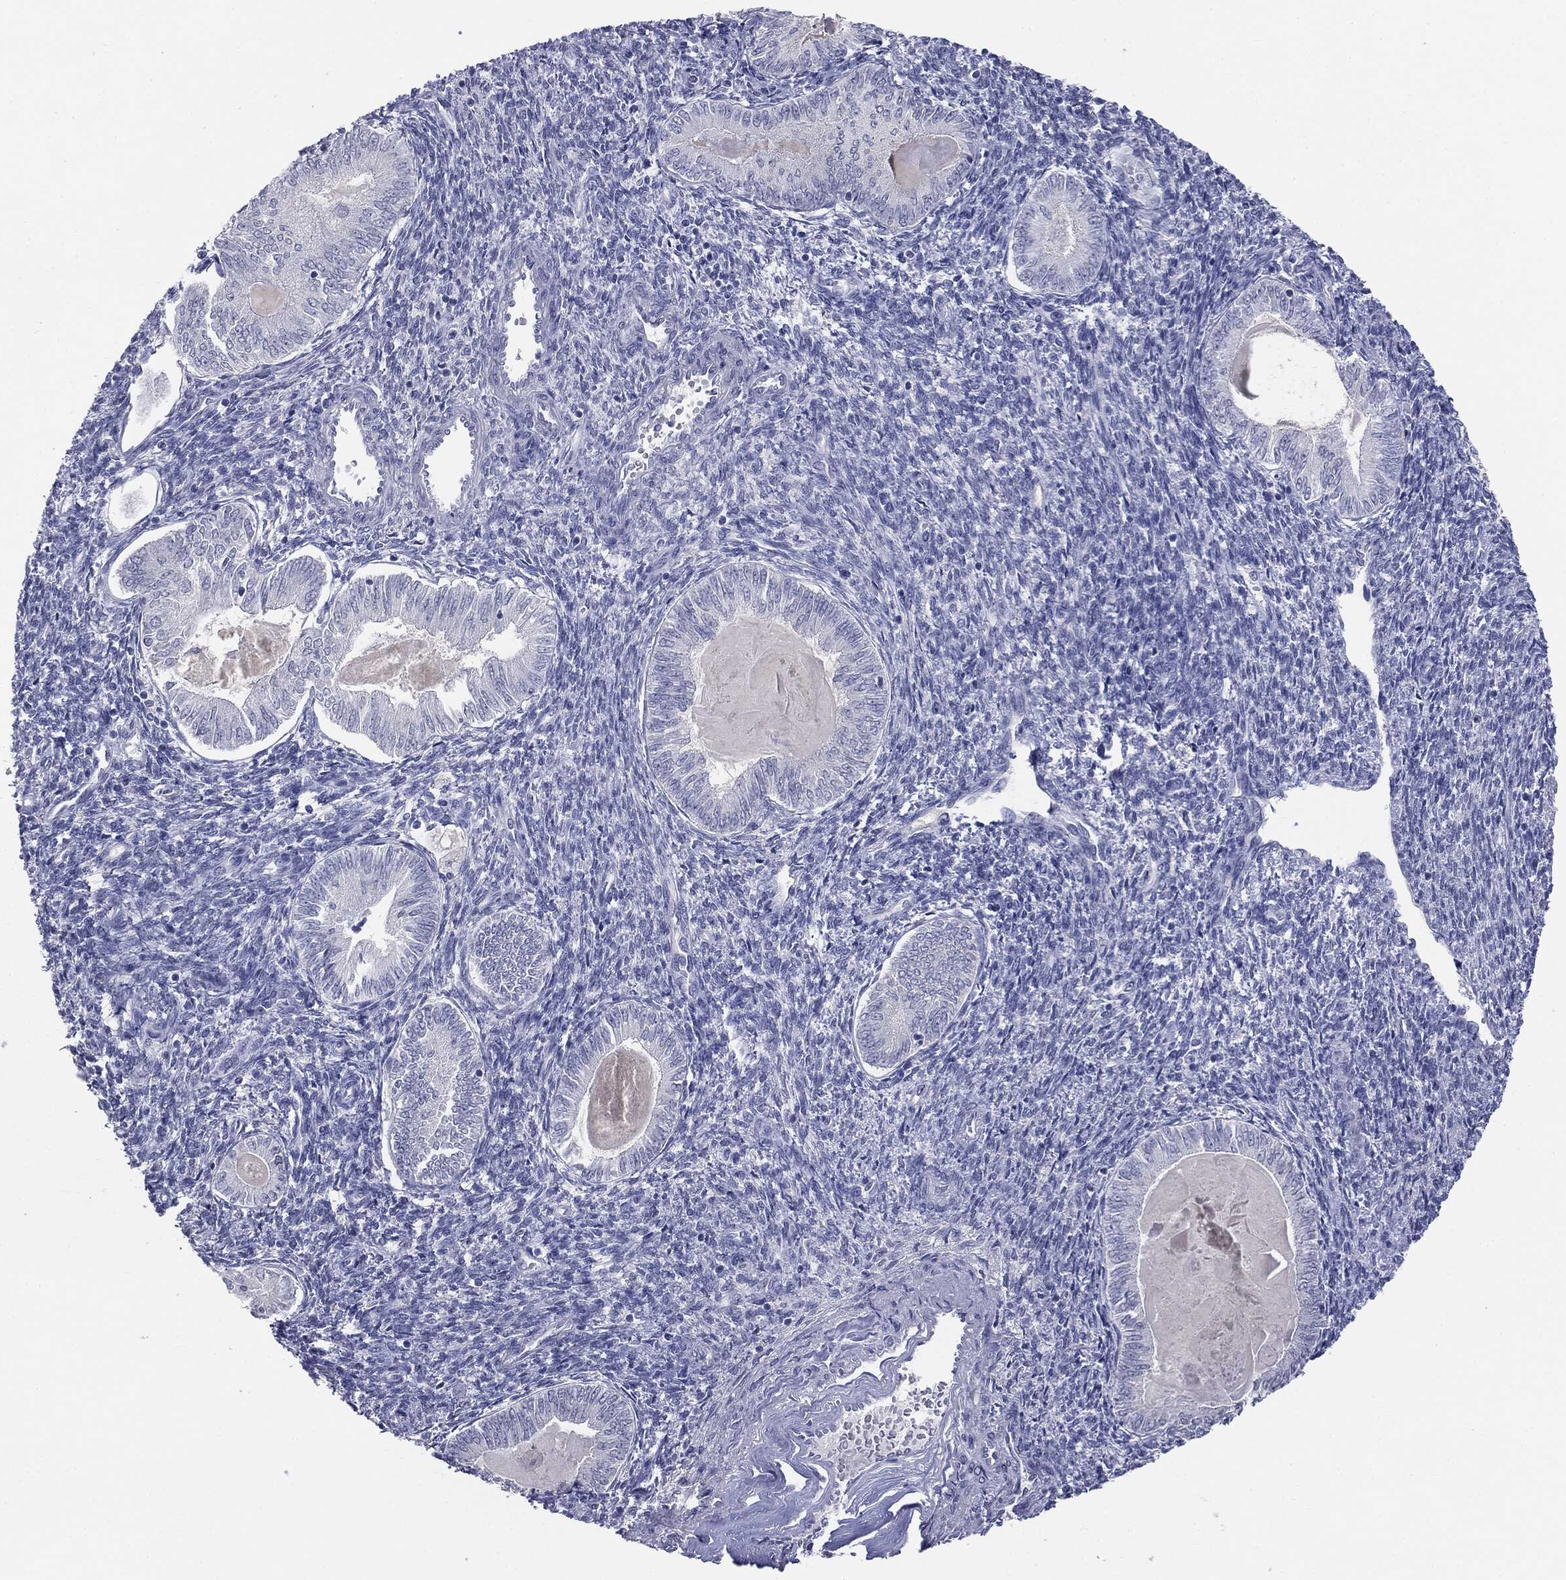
{"staining": {"intensity": "negative", "quantity": "none", "location": "none"}, "tissue": "endometrial cancer", "cell_type": "Tumor cells", "image_type": "cancer", "snomed": [{"axis": "morphology", "description": "Carcinoma, NOS"}, {"axis": "topography", "description": "Uterus"}], "caption": "Photomicrograph shows no protein expression in tumor cells of endometrial cancer tissue.", "gene": "TSHB", "patient": {"sex": "female", "age": 76}}